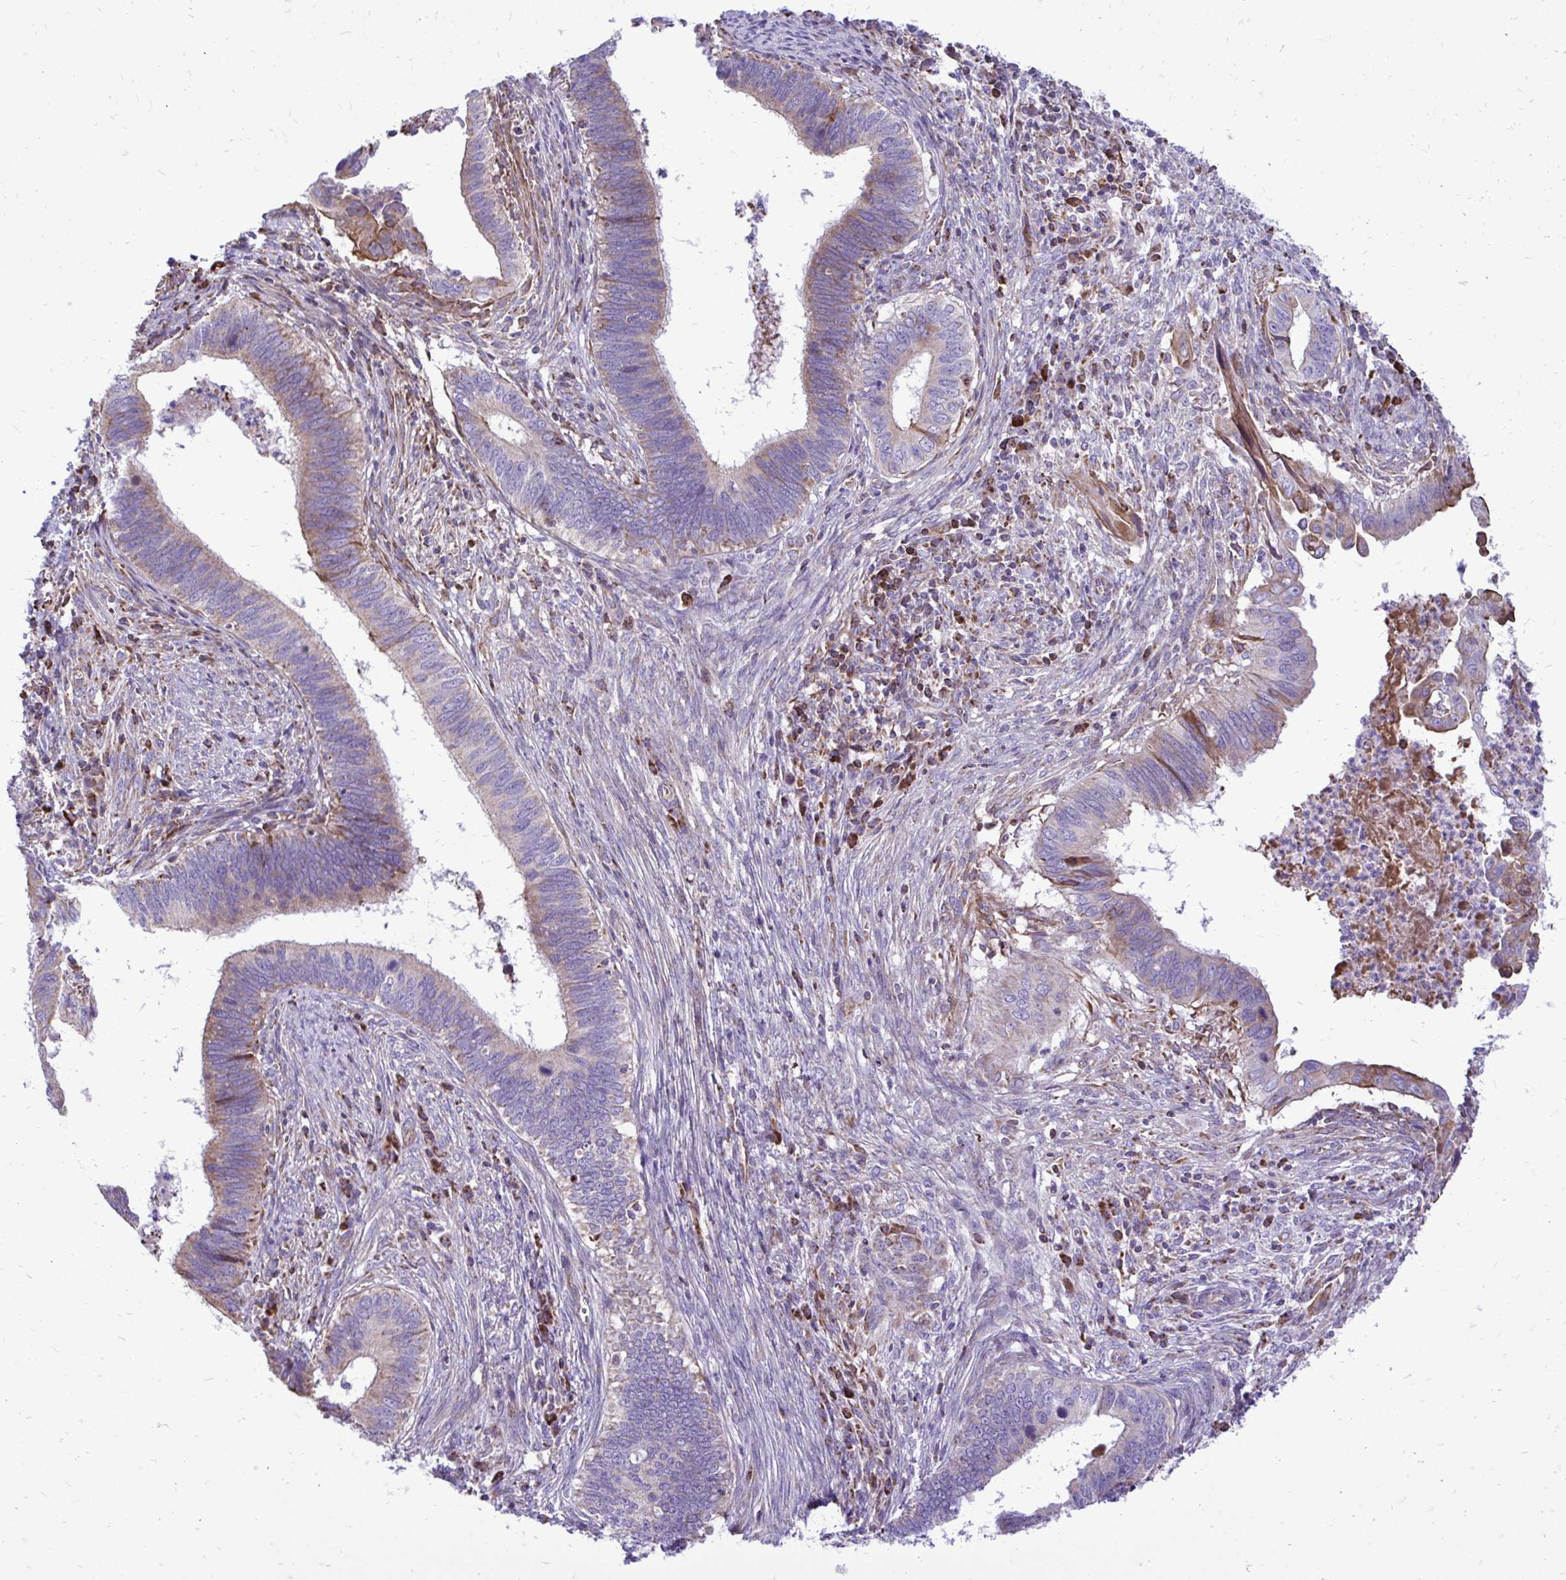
{"staining": {"intensity": "negative", "quantity": "none", "location": "none"}, "tissue": "cervical cancer", "cell_type": "Tumor cells", "image_type": "cancer", "snomed": [{"axis": "morphology", "description": "Adenocarcinoma, NOS"}, {"axis": "topography", "description": "Cervix"}], "caption": "IHC of cervical adenocarcinoma shows no positivity in tumor cells. (DAB immunohistochemistry, high magnification).", "gene": "ATP13A2", "patient": {"sex": "female", "age": 42}}